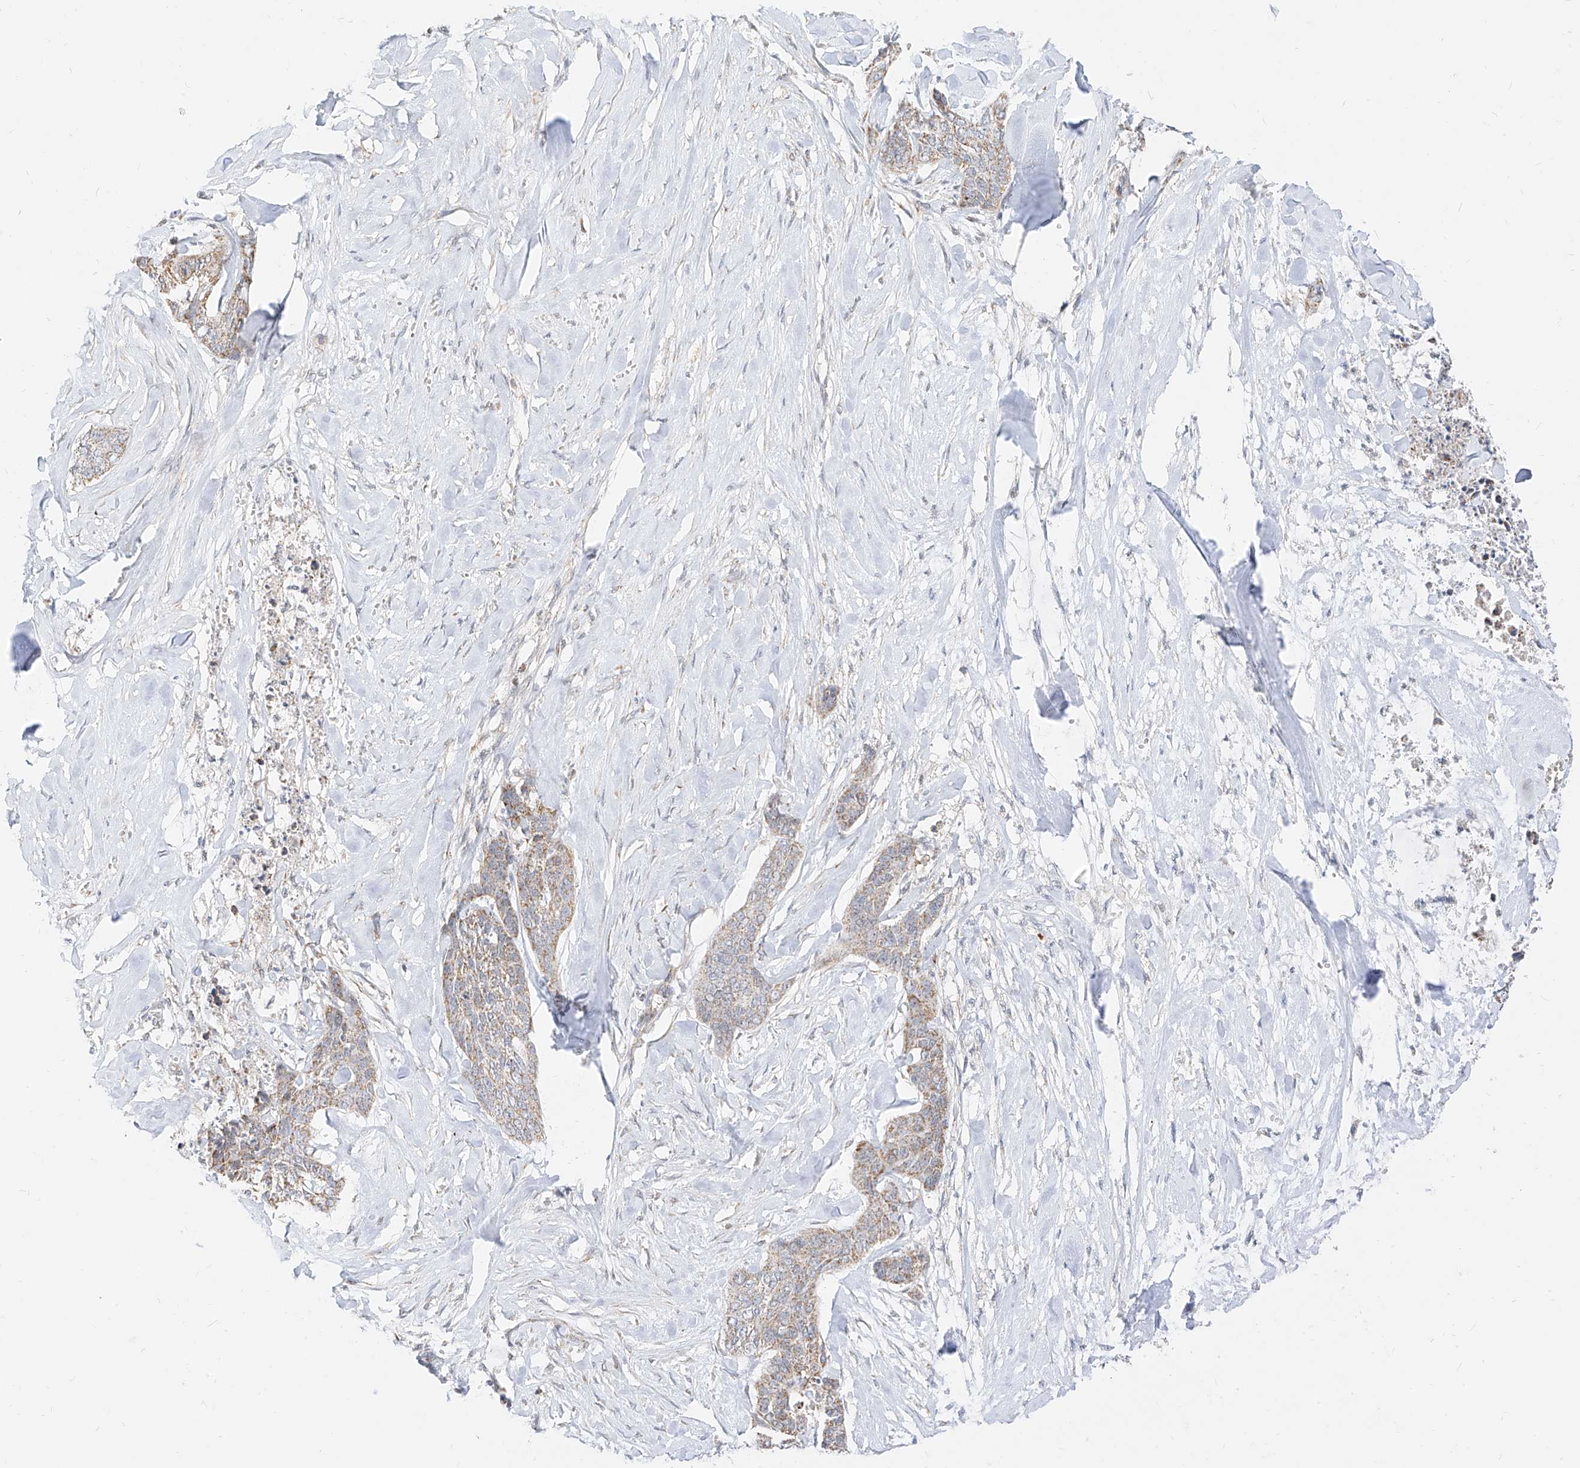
{"staining": {"intensity": "weak", "quantity": "25%-75%", "location": "cytoplasmic/membranous"}, "tissue": "skin cancer", "cell_type": "Tumor cells", "image_type": "cancer", "snomed": [{"axis": "morphology", "description": "Basal cell carcinoma"}, {"axis": "topography", "description": "Skin"}], "caption": "Basal cell carcinoma (skin) stained with a brown dye exhibits weak cytoplasmic/membranous positive expression in about 25%-75% of tumor cells.", "gene": "MTUS2", "patient": {"sex": "female", "age": 64}}